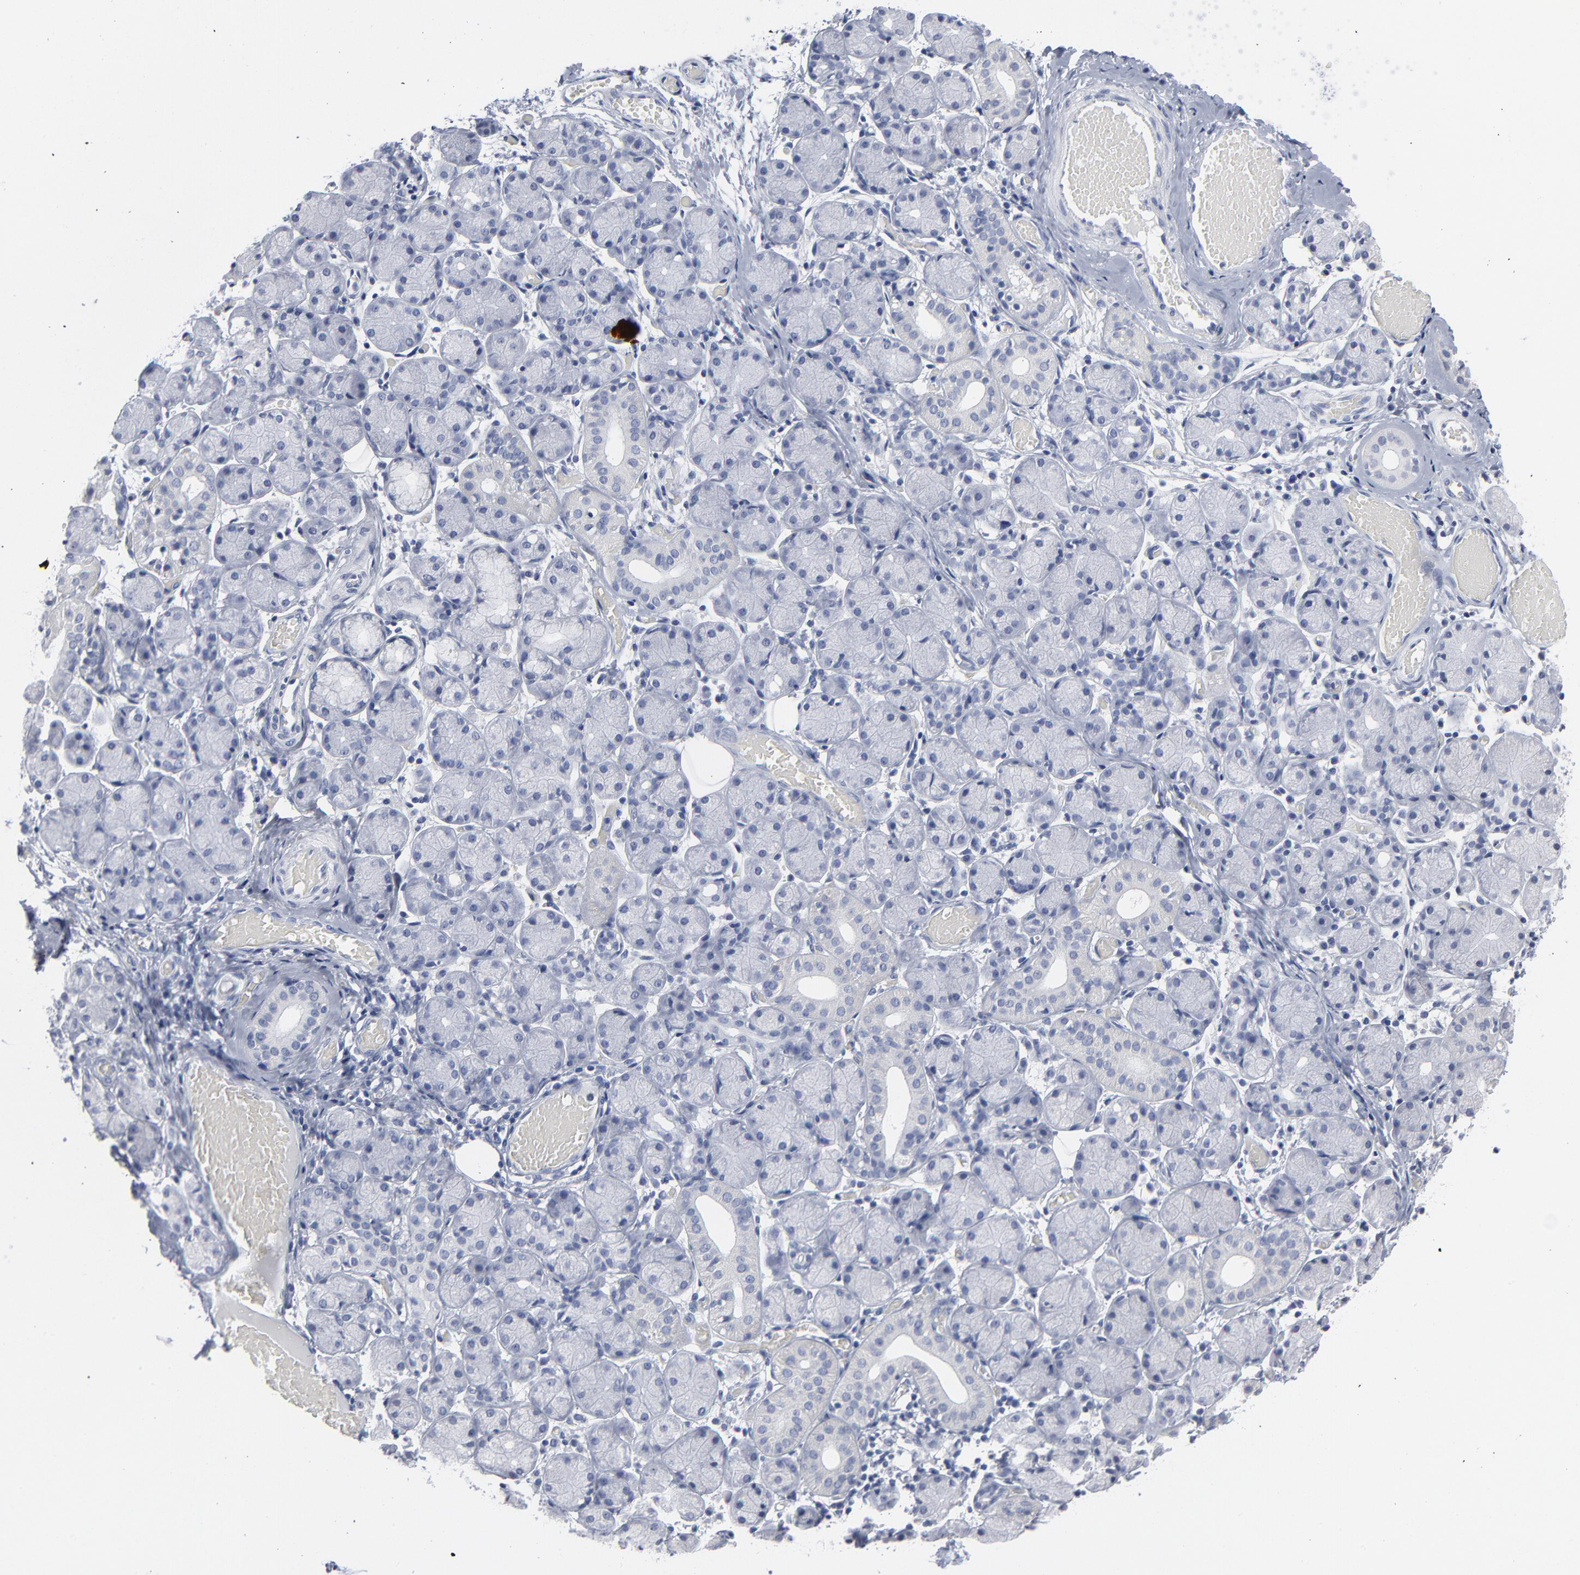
{"staining": {"intensity": "negative", "quantity": "none", "location": "none"}, "tissue": "salivary gland", "cell_type": "Glandular cells", "image_type": "normal", "snomed": [{"axis": "morphology", "description": "Normal tissue, NOS"}, {"axis": "topography", "description": "Salivary gland"}], "caption": "Salivary gland stained for a protein using immunohistochemistry reveals no expression glandular cells.", "gene": "PAGE1", "patient": {"sex": "female", "age": 24}}